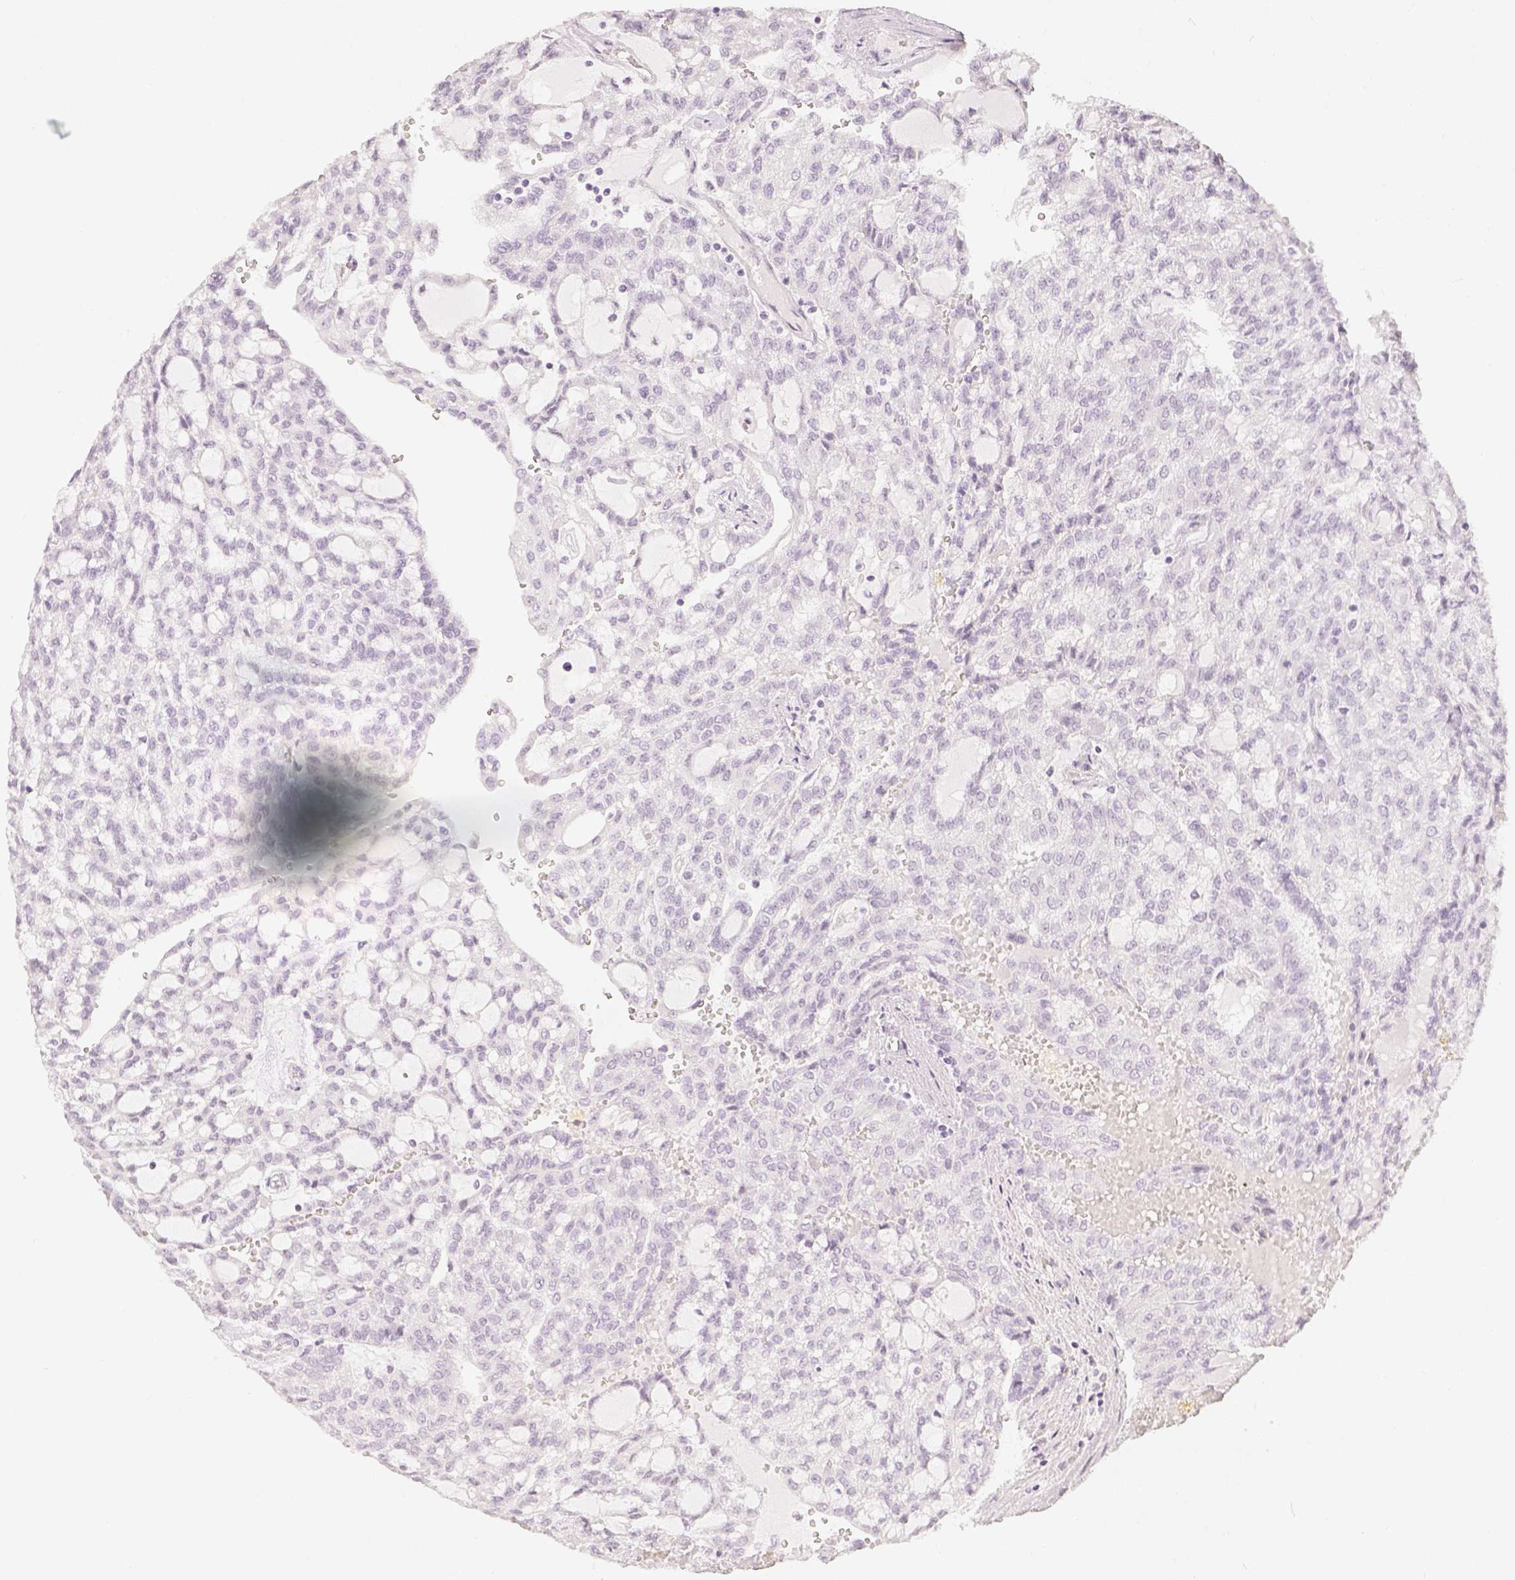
{"staining": {"intensity": "negative", "quantity": "none", "location": "none"}, "tissue": "renal cancer", "cell_type": "Tumor cells", "image_type": "cancer", "snomed": [{"axis": "morphology", "description": "Adenocarcinoma, NOS"}, {"axis": "topography", "description": "Kidney"}], "caption": "Photomicrograph shows no protein expression in tumor cells of renal cancer tissue.", "gene": "SLC18A1", "patient": {"sex": "male", "age": 63}}